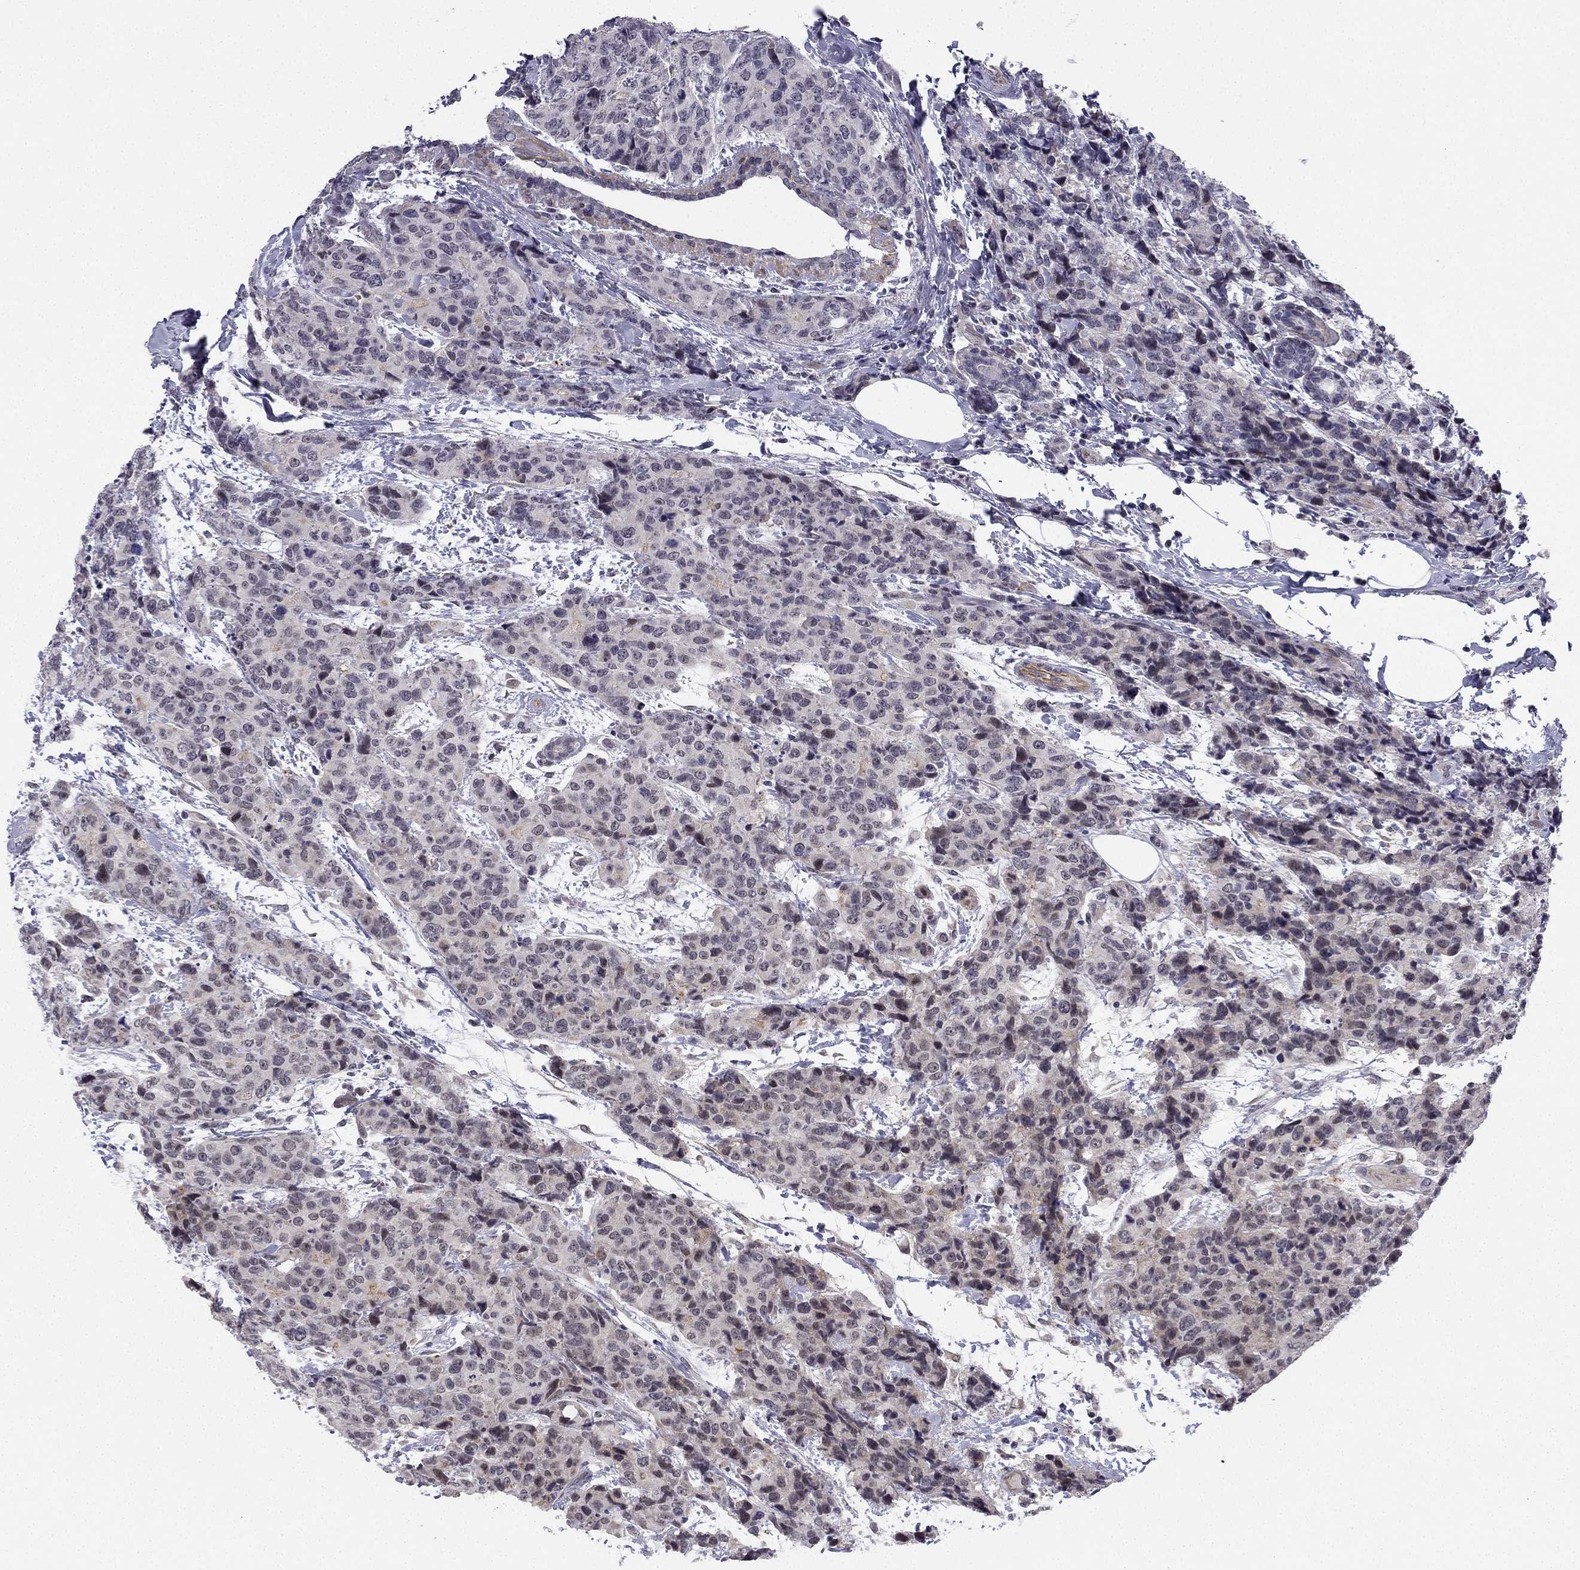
{"staining": {"intensity": "negative", "quantity": "none", "location": "none"}, "tissue": "breast cancer", "cell_type": "Tumor cells", "image_type": "cancer", "snomed": [{"axis": "morphology", "description": "Lobular carcinoma"}, {"axis": "topography", "description": "Breast"}], "caption": "Tumor cells are negative for protein expression in human lobular carcinoma (breast).", "gene": "CHST8", "patient": {"sex": "female", "age": 59}}